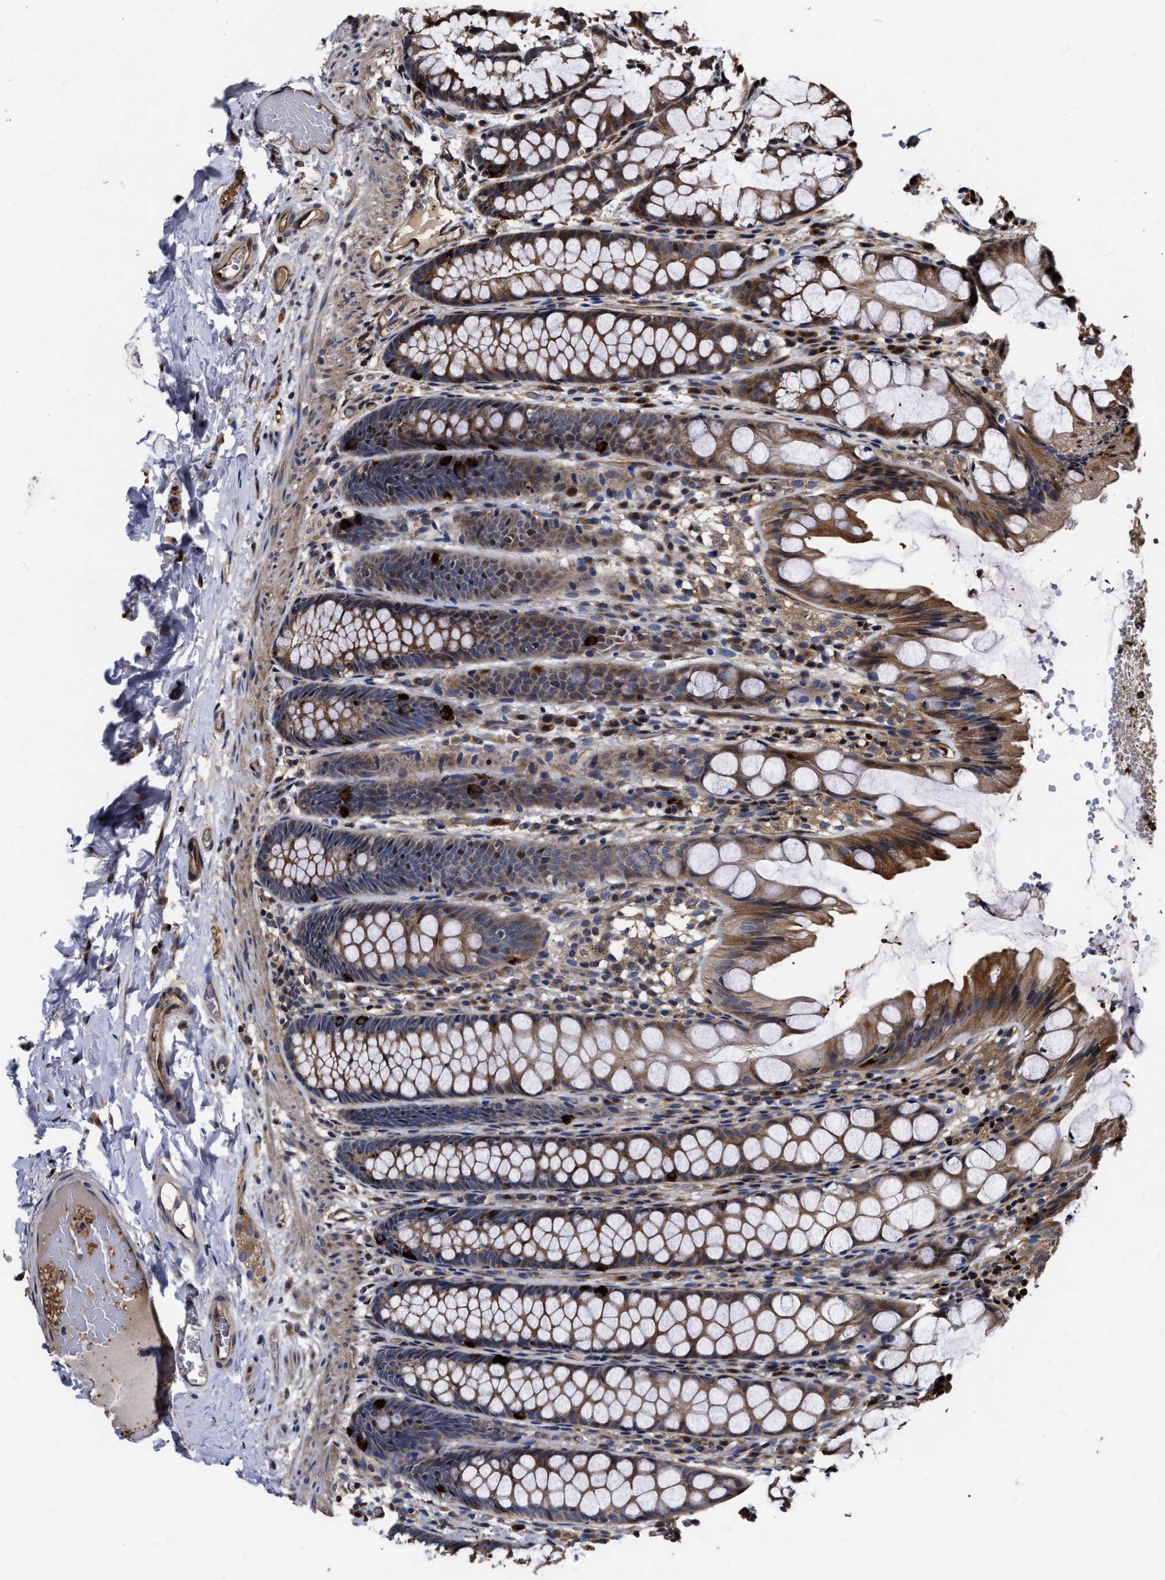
{"staining": {"intensity": "strong", "quantity": ">75%", "location": "cytoplasmic/membranous"}, "tissue": "colon", "cell_type": "Endothelial cells", "image_type": "normal", "snomed": [{"axis": "morphology", "description": "Normal tissue, NOS"}, {"axis": "topography", "description": "Colon"}], "caption": "Immunohistochemical staining of benign colon displays >75% levels of strong cytoplasmic/membranous protein positivity in about >75% of endothelial cells. (brown staining indicates protein expression, while blue staining denotes nuclei).", "gene": "ABCG8", "patient": {"sex": "male", "age": 47}}